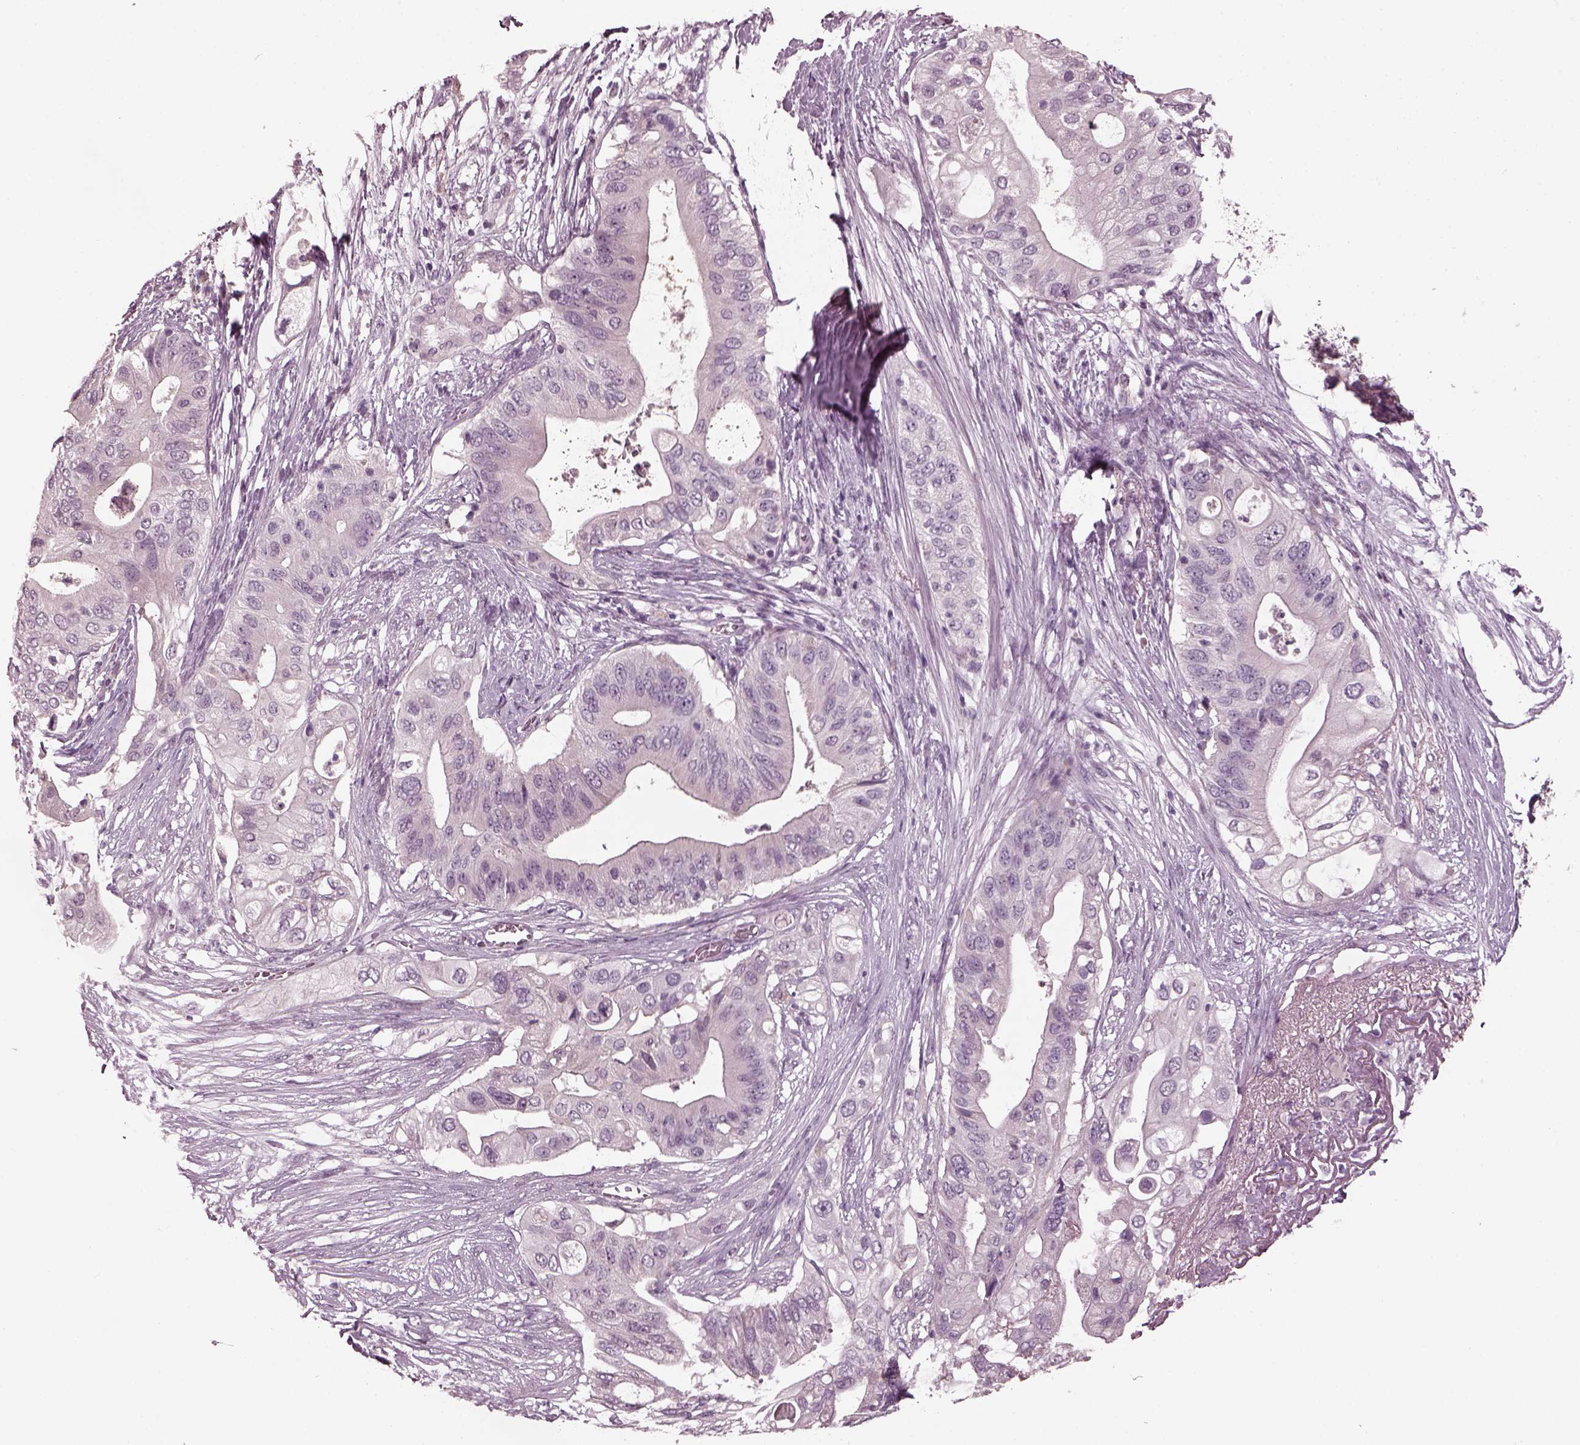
{"staining": {"intensity": "negative", "quantity": "none", "location": "none"}, "tissue": "pancreatic cancer", "cell_type": "Tumor cells", "image_type": "cancer", "snomed": [{"axis": "morphology", "description": "Adenocarcinoma, NOS"}, {"axis": "topography", "description": "Pancreas"}], "caption": "The histopathology image reveals no significant expression in tumor cells of pancreatic adenocarcinoma. (DAB IHC visualized using brightfield microscopy, high magnification).", "gene": "RCVRN", "patient": {"sex": "female", "age": 72}}